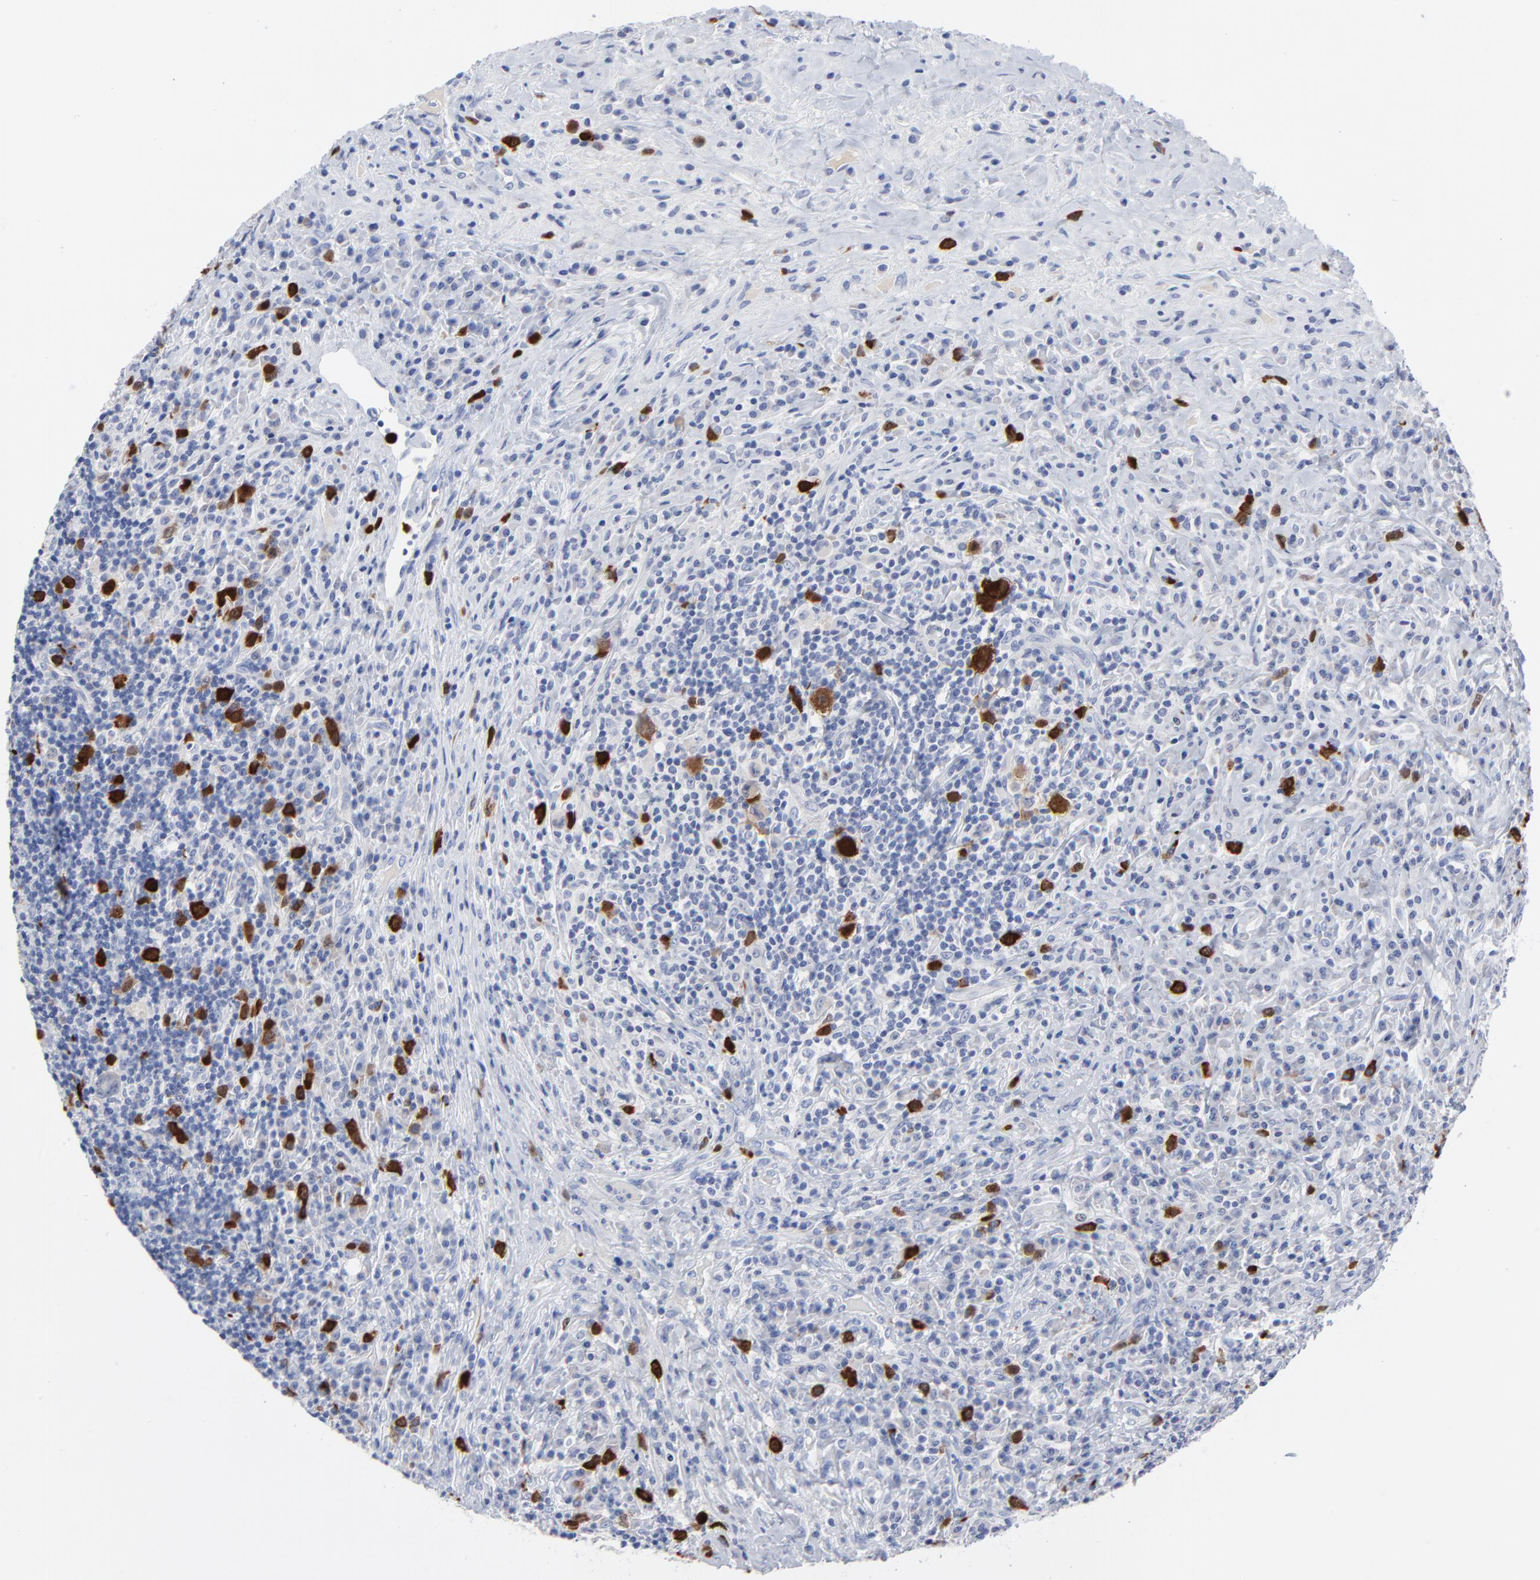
{"staining": {"intensity": "strong", "quantity": "<25%", "location": "cytoplasmic/membranous,nuclear"}, "tissue": "lymphoma", "cell_type": "Tumor cells", "image_type": "cancer", "snomed": [{"axis": "morphology", "description": "Hodgkin's disease, NOS"}, {"axis": "topography", "description": "Lymph node"}], "caption": "Human Hodgkin's disease stained for a protein (brown) reveals strong cytoplasmic/membranous and nuclear positive expression in approximately <25% of tumor cells.", "gene": "CDK1", "patient": {"sex": "female", "age": 25}}